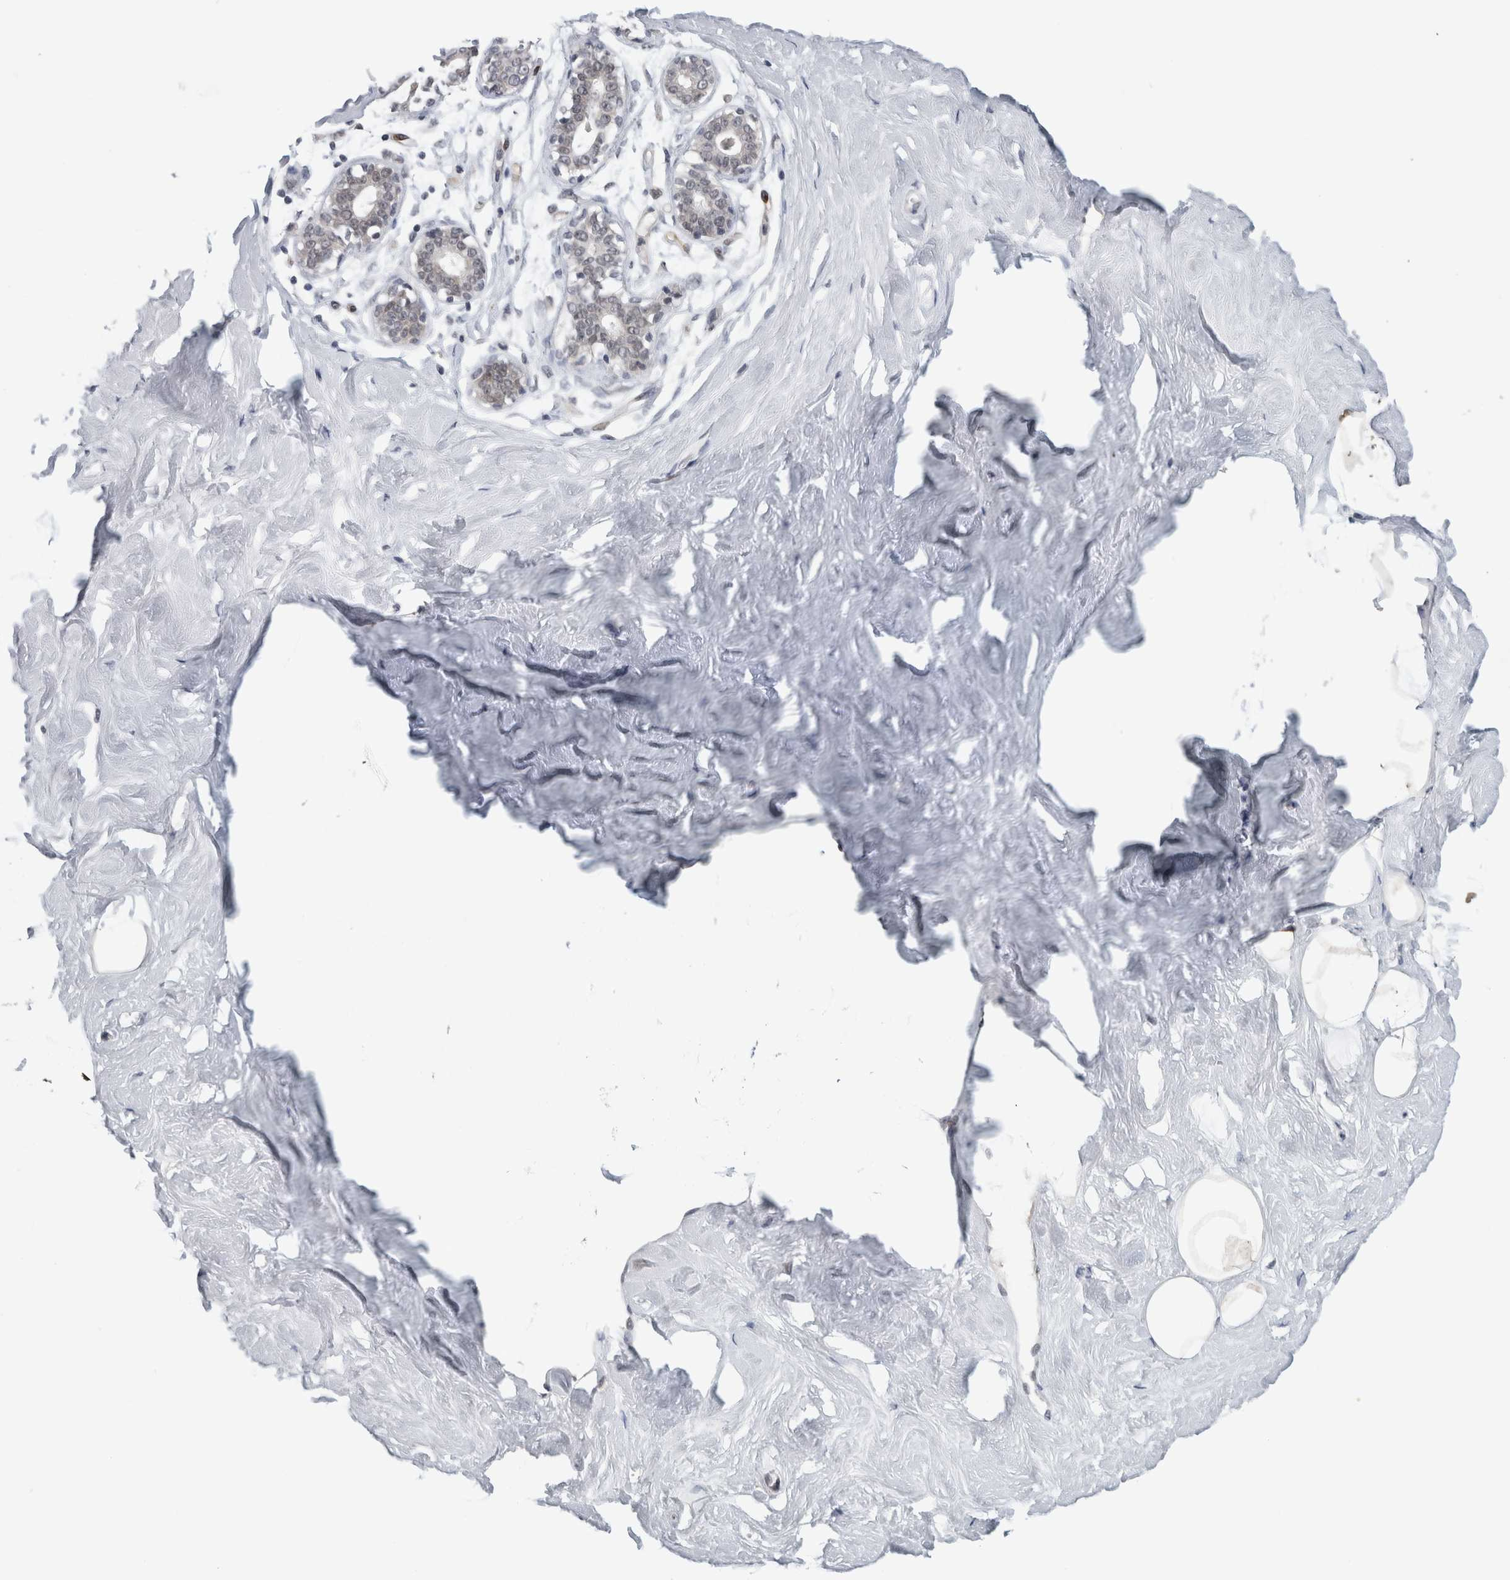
{"staining": {"intensity": "moderate", "quantity": ">75%", "location": "cytoplasmic/membranous"}, "tissue": "breast", "cell_type": "Adipocytes", "image_type": "normal", "snomed": [{"axis": "morphology", "description": "Normal tissue, NOS"}, {"axis": "topography", "description": "Breast"}], "caption": "Adipocytes demonstrate moderate cytoplasmic/membranous positivity in approximately >75% of cells in unremarkable breast. (Stains: DAB (3,3'-diaminobenzidine) in brown, nuclei in blue, Microscopy: brightfield microscopy at high magnification).", "gene": "PRXL2A", "patient": {"sex": "female", "age": 23}}